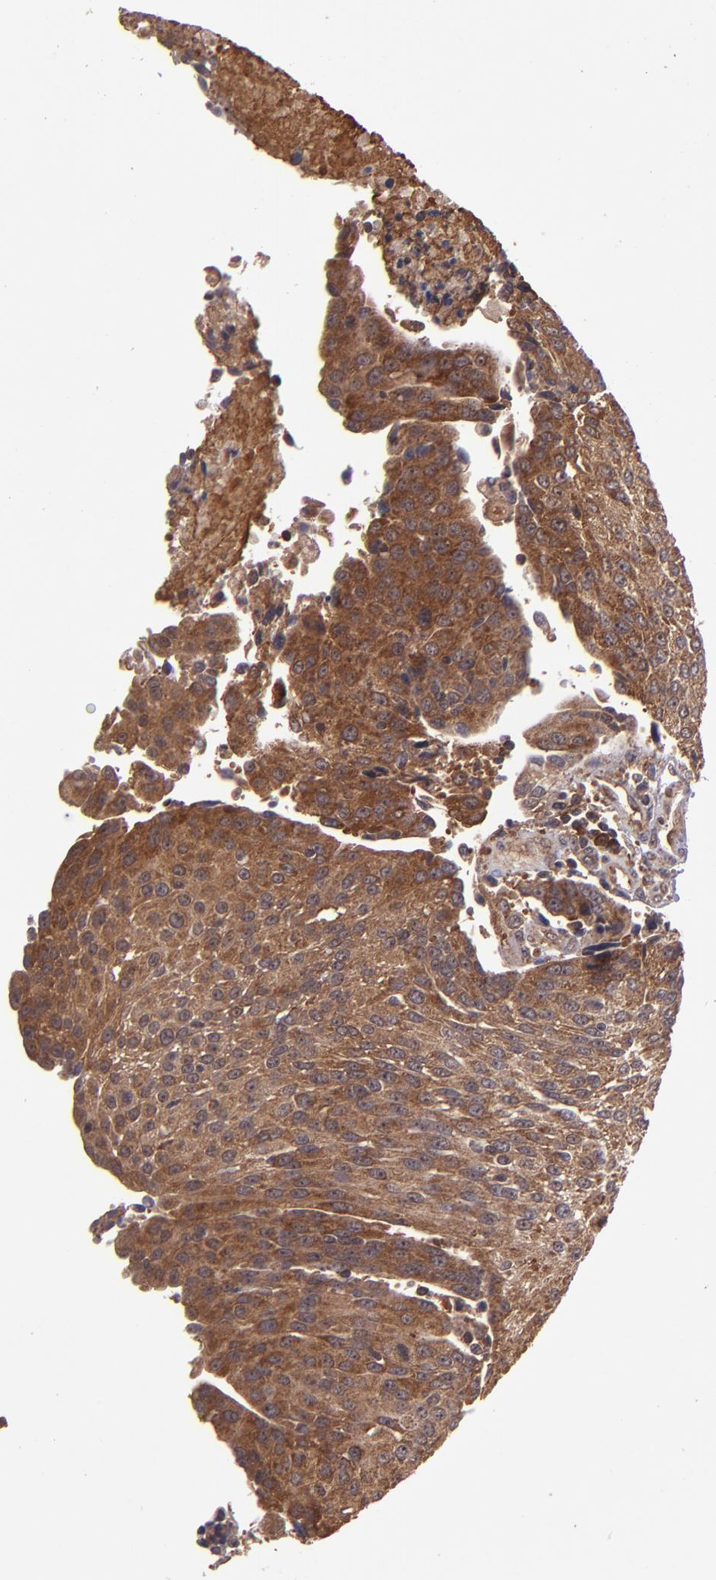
{"staining": {"intensity": "strong", "quantity": ">75%", "location": "cytoplasmic/membranous"}, "tissue": "urothelial cancer", "cell_type": "Tumor cells", "image_type": "cancer", "snomed": [{"axis": "morphology", "description": "Urothelial carcinoma, High grade"}, {"axis": "topography", "description": "Urinary bladder"}], "caption": "Immunohistochemistry (DAB (3,3'-diaminobenzidine)) staining of urothelial carcinoma (high-grade) displays strong cytoplasmic/membranous protein expression in about >75% of tumor cells.", "gene": "USP51", "patient": {"sex": "female", "age": 85}}